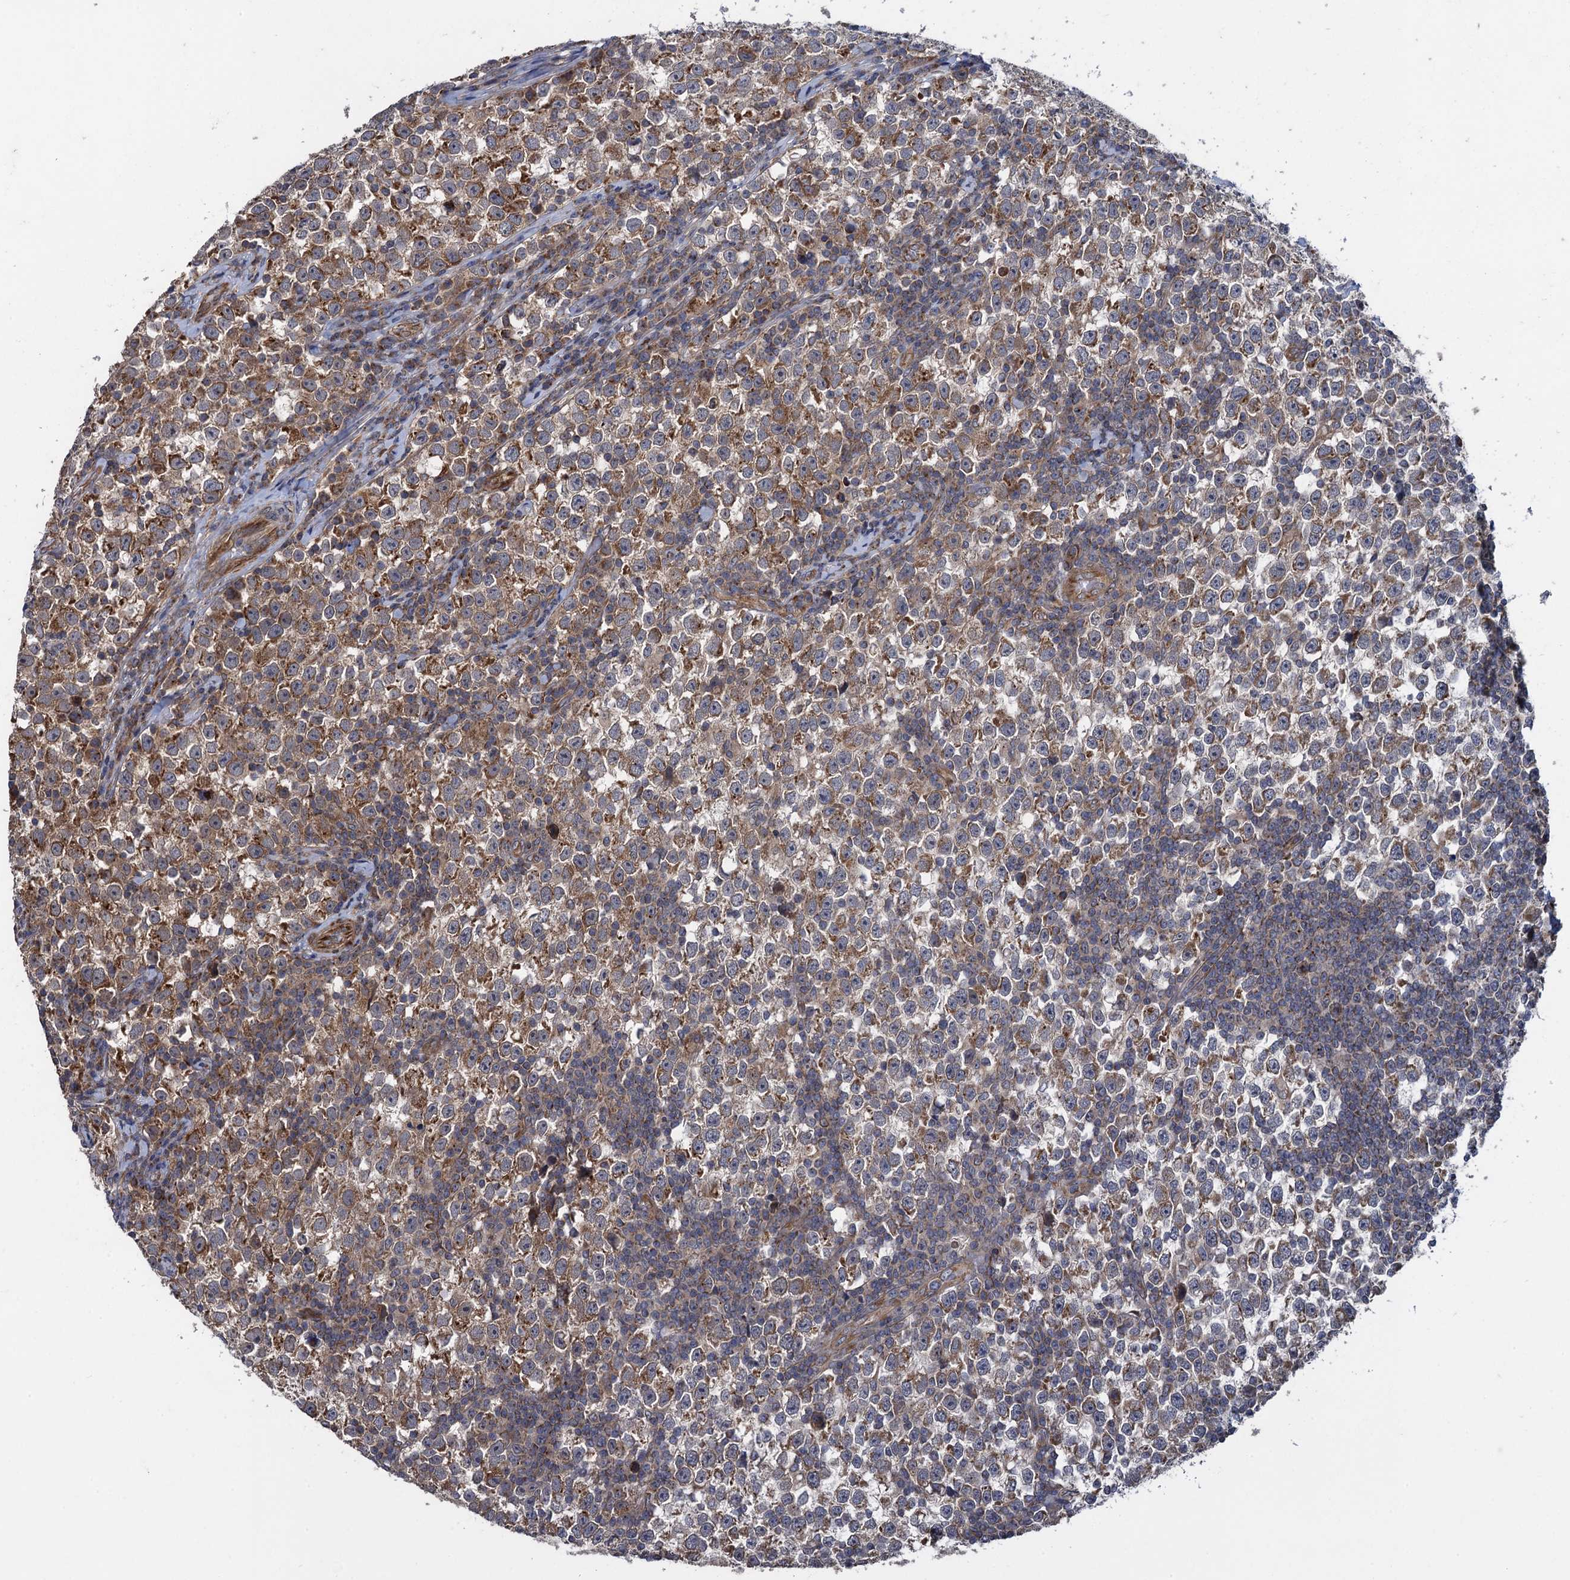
{"staining": {"intensity": "moderate", "quantity": ">75%", "location": "cytoplasmic/membranous"}, "tissue": "testis cancer", "cell_type": "Tumor cells", "image_type": "cancer", "snomed": [{"axis": "morphology", "description": "Normal tissue, NOS"}, {"axis": "morphology", "description": "Seminoma, NOS"}, {"axis": "topography", "description": "Testis"}], "caption": "IHC of testis cancer displays medium levels of moderate cytoplasmic/membranous expression in about >75% of tumor cells. (DAB IHC with brightfield microscopy, high magnification).", "gene": "HAUS1", "patient": {"sex": "male", "age": 43}}